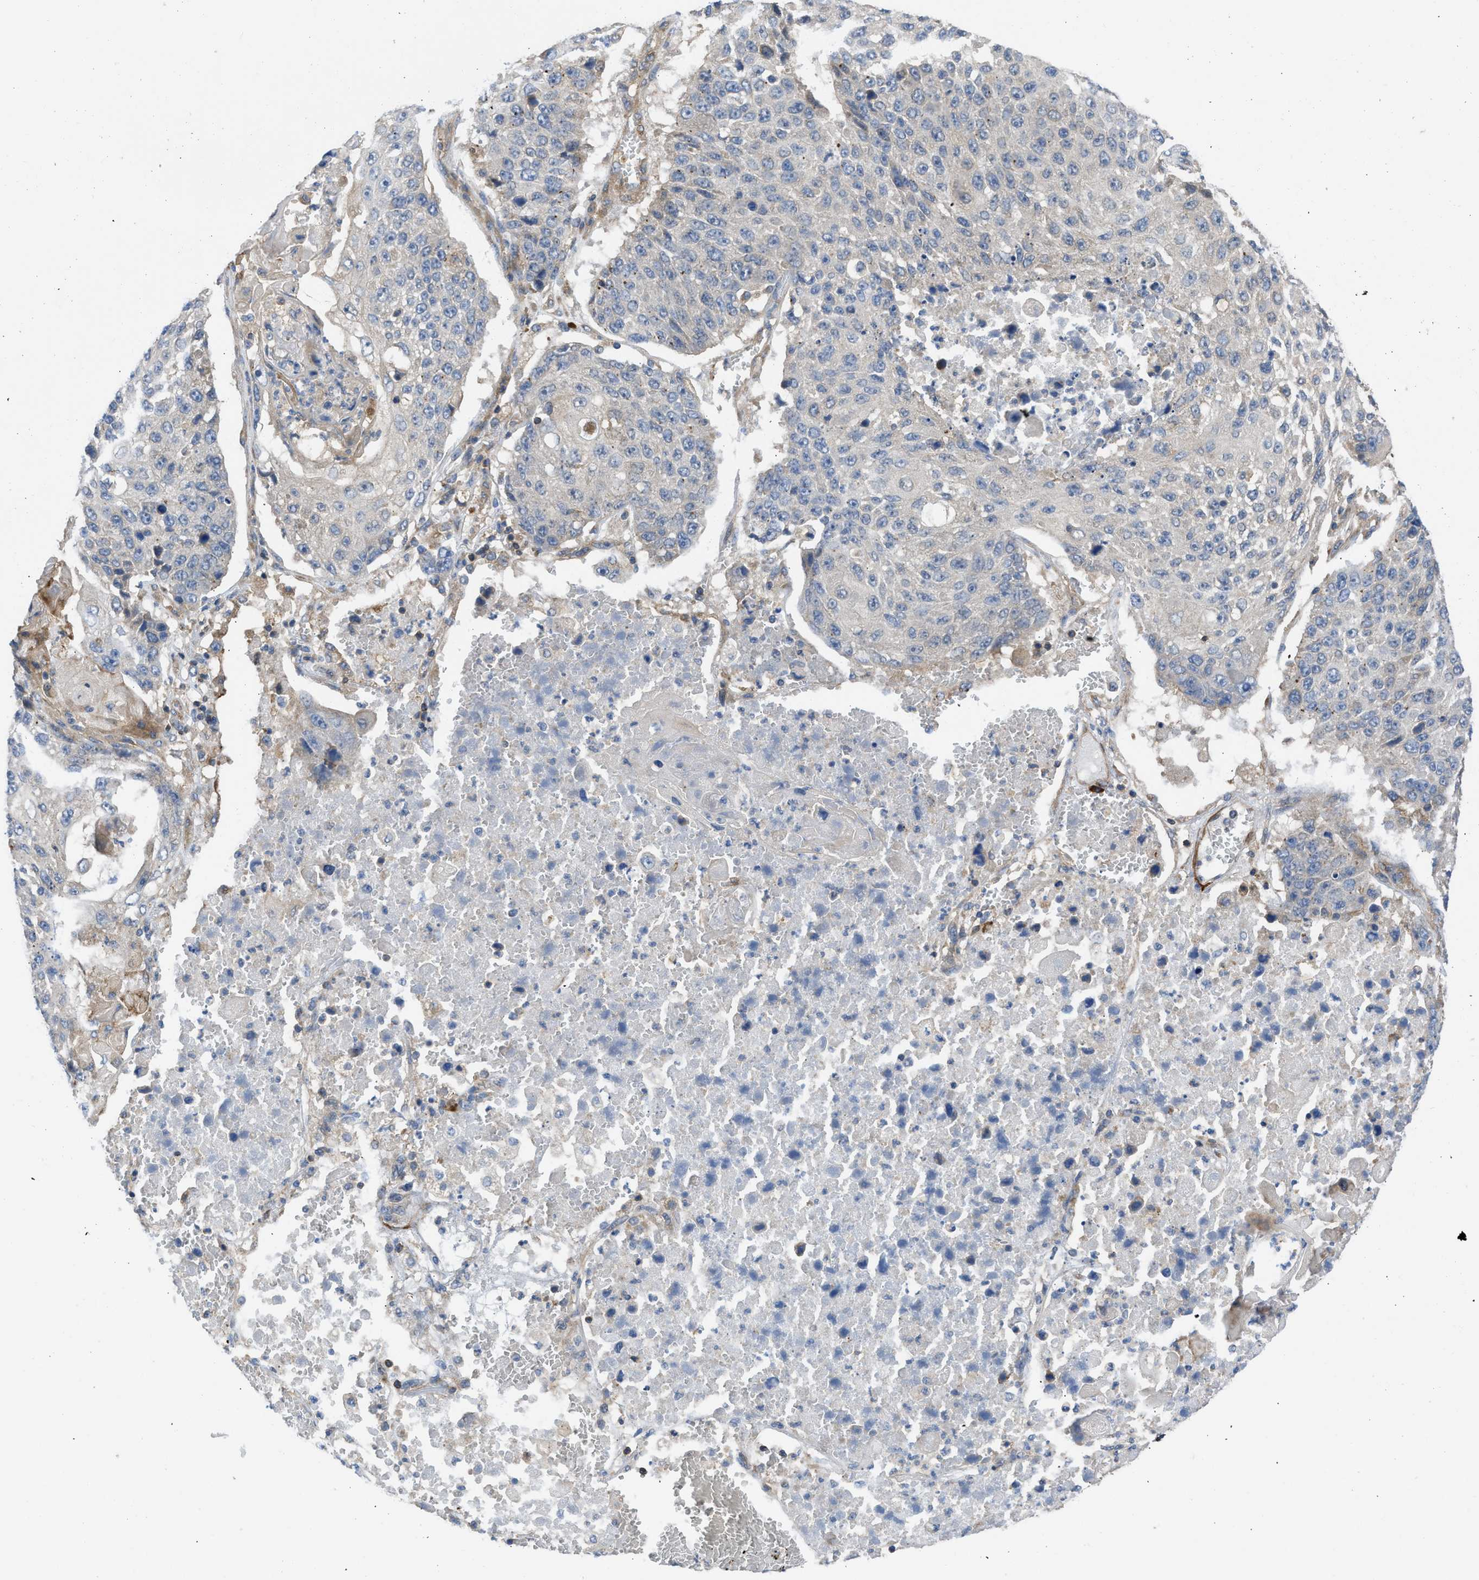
{"staining": {"intensity": "negative", "quantity": "none", "location": "none"}, "tissue": "lung cancer", "cell_type": "Tumor cells", "image_type": "cancer", "snomed": [{"axis": "morphology", "description": "Squamous cell carcinoma, NOS"}, {"axis": "topography", "description": "Lung"}], "caption": "A high-resolution micrograph shows IHC staining of lung cancer, which displays no significant expression in tumor cells. (DAB immunohistochemistry (IHC) visualized using brightfield microscopy, high magnification).", "gene": "CHKB", "patient": {"sex": "male", "age": 61}}